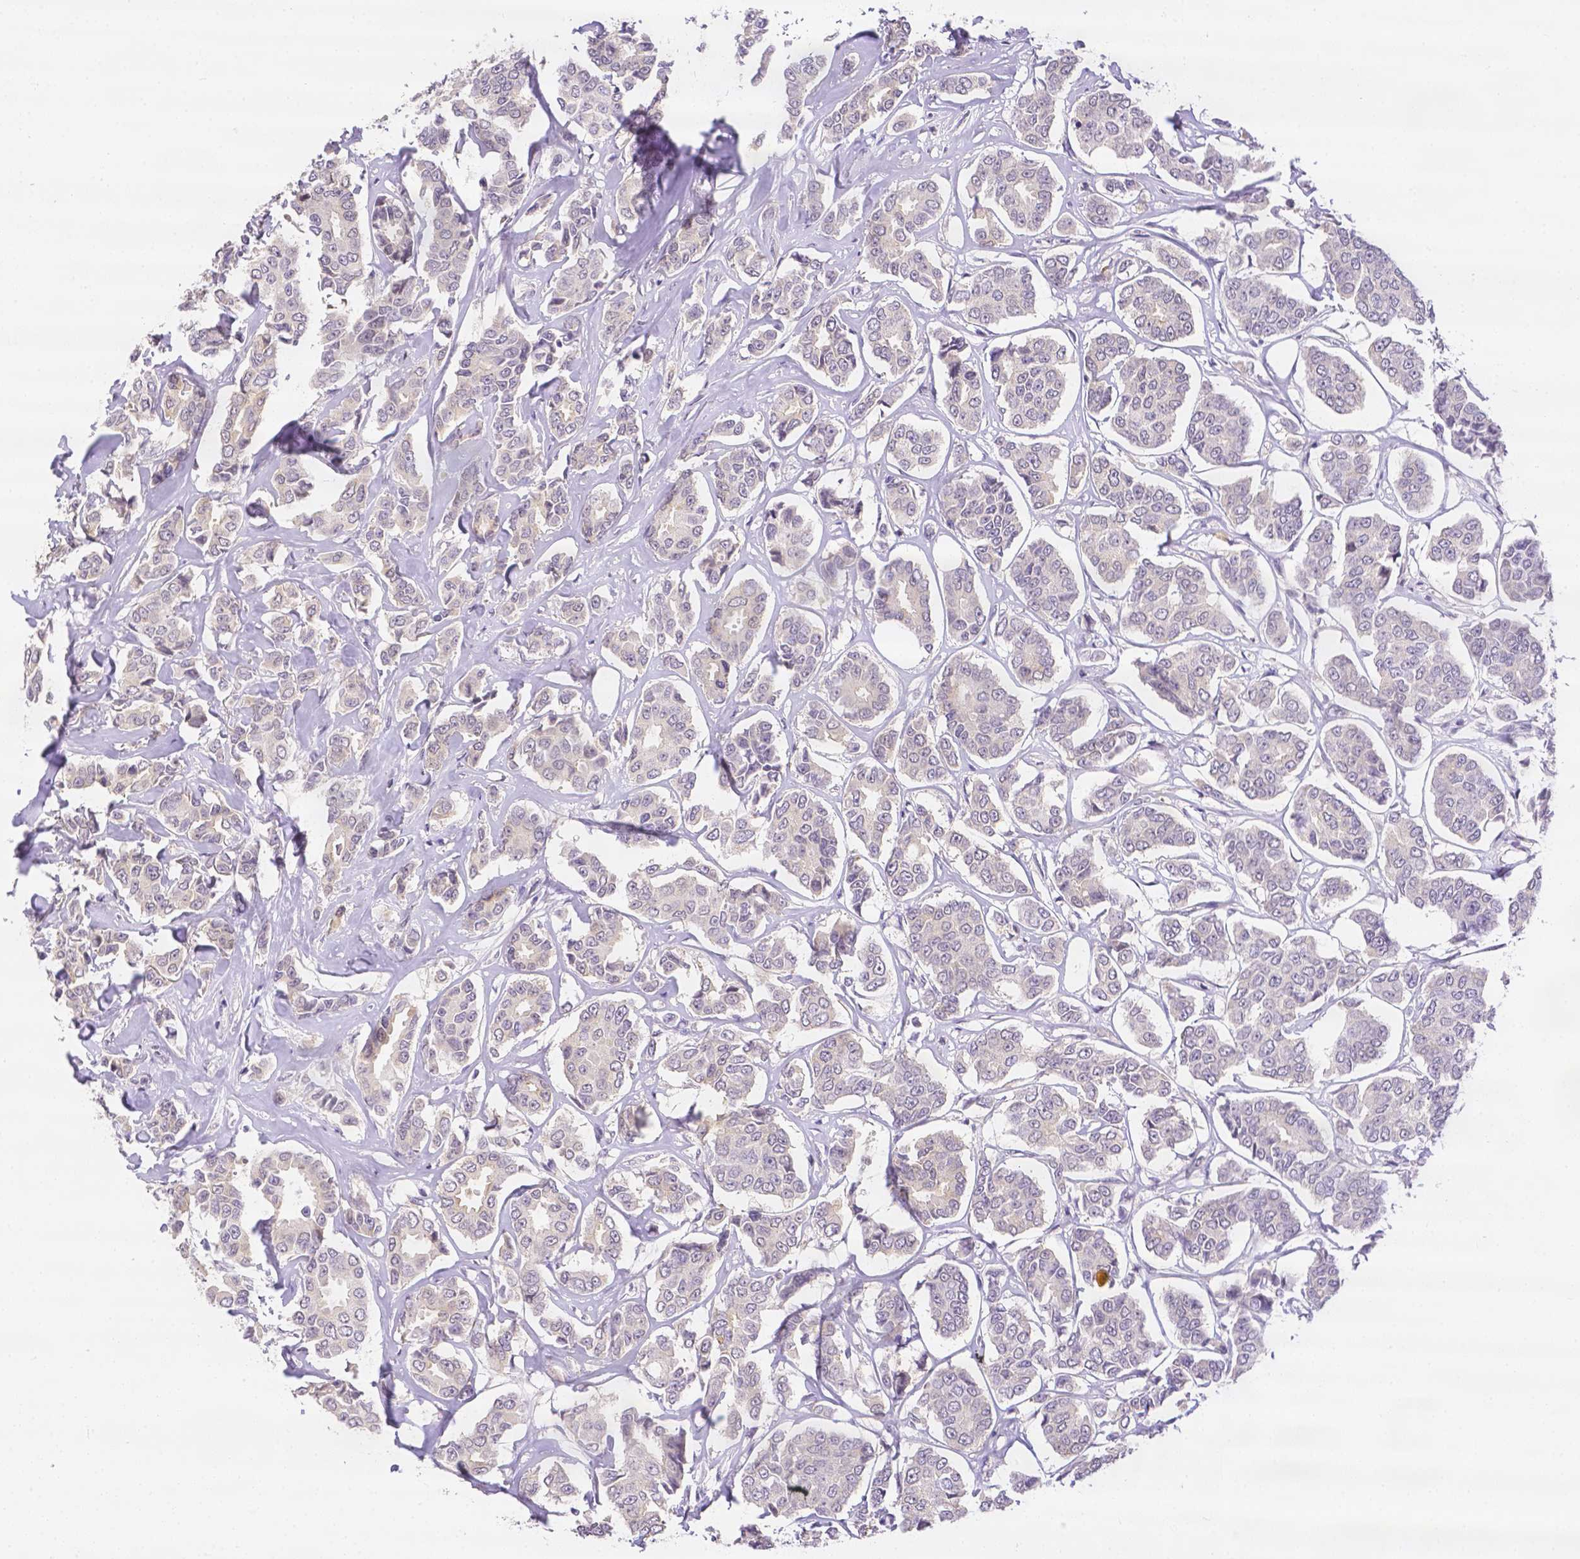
{"staining": {"intensity": "negative", "quantity": "none", "location": "none"}, "tissue": "breast cancer", "cell_type": "Tumor cells", "image_type": "cancer", "snomed": [{"axis": "morphology", "description": "Duct carcinoma"}, {"axis": "topography", "description": "Breast"}], "caption": "Tumor cells show no significant protein expression in breast cancer.", "gene": "ZNF280B", "patient": {"sex": "female", "age": 94}}